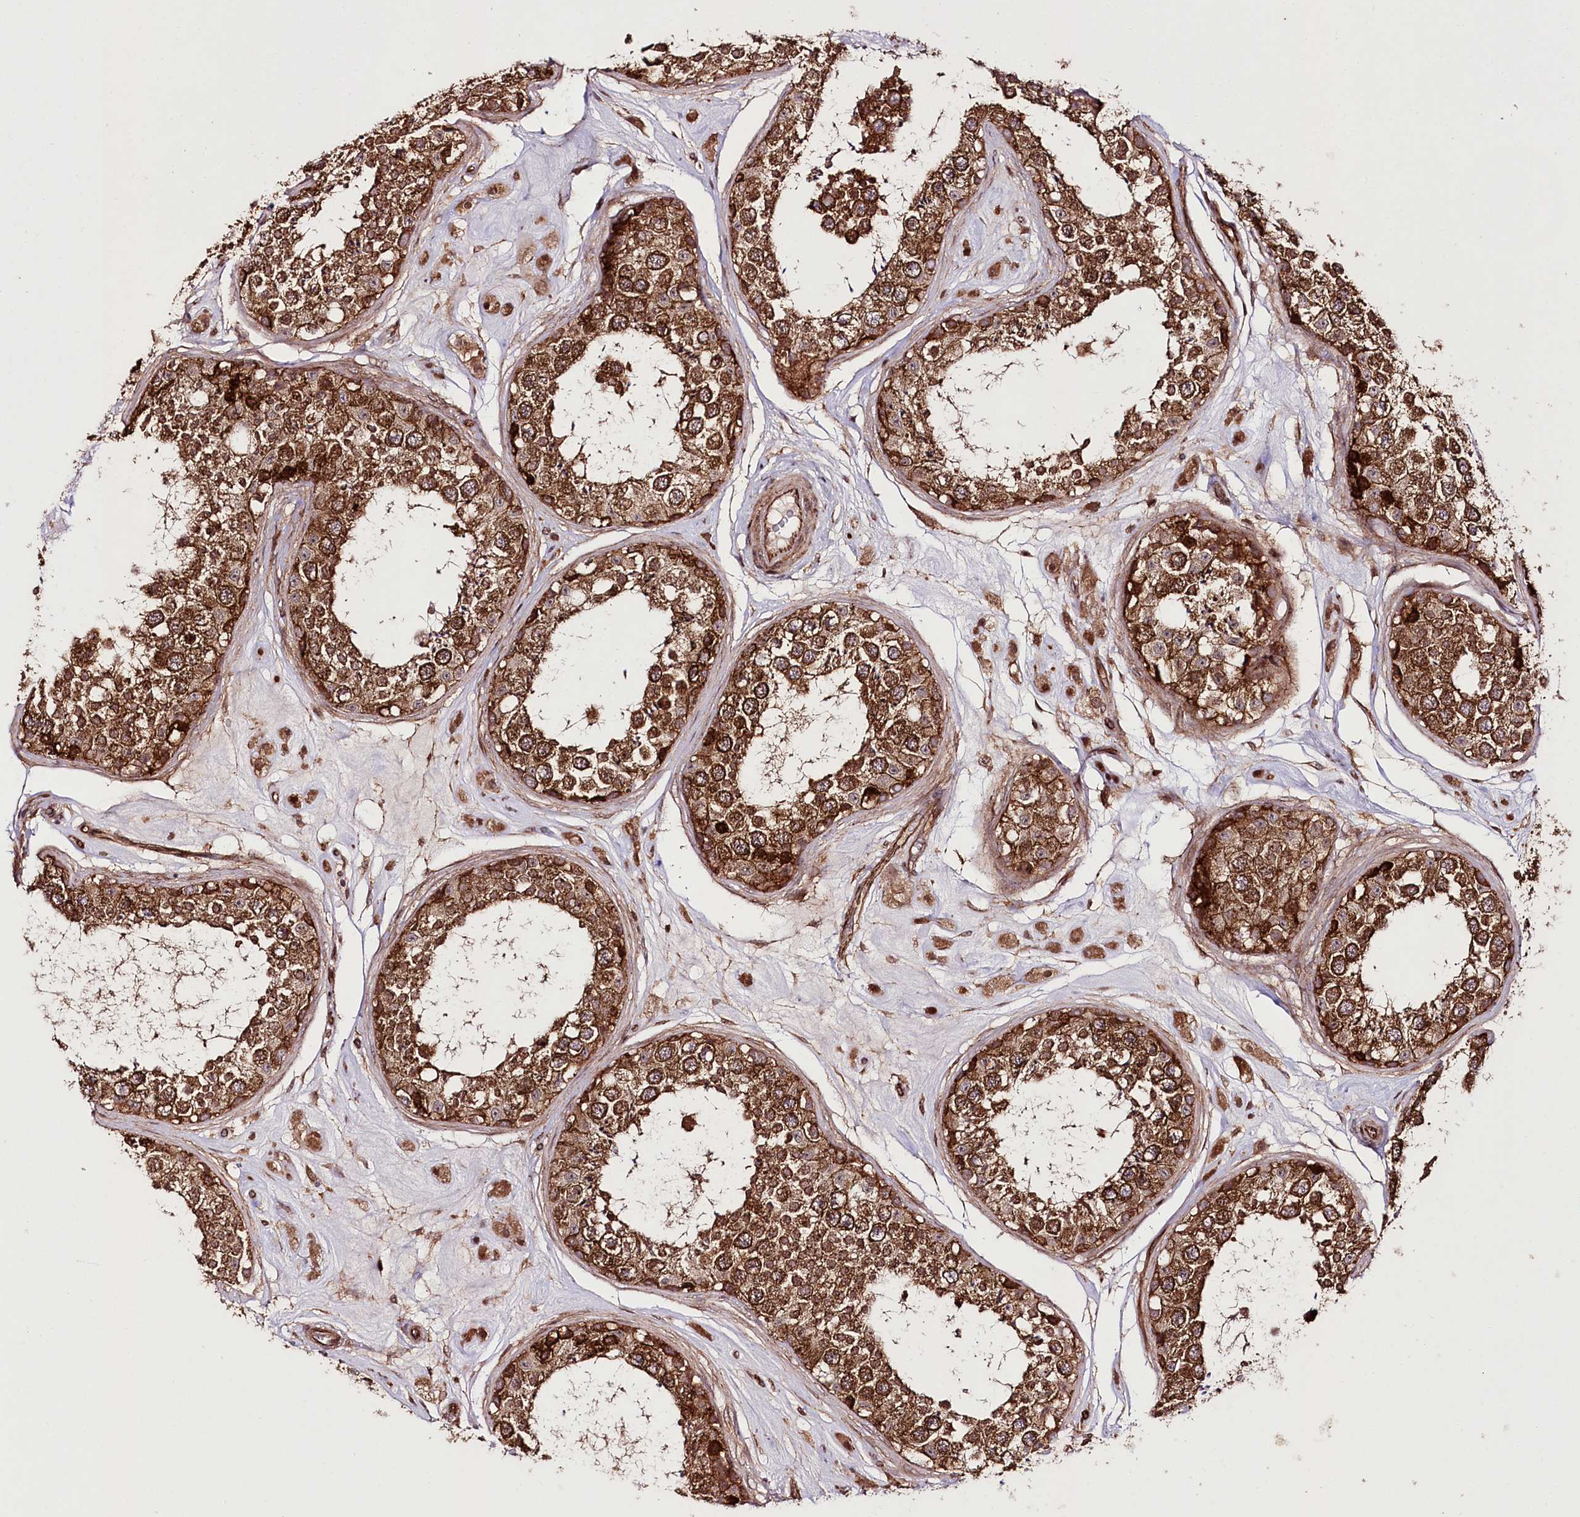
{"staining": {"intensity": "strong", "quantity": ">75%", "location": "cytoplasmic/membranous"}, "tissue": "testis", "cell_type": "Cells in seminiferous ducts", "image_type": "normal", "snomed": [{"axis": "morphology", "description": "Normal tissue, NOS"}, {"axis": "topography", "description": "Testis"}], "caption": "The histopathology image reveals staining of normal testis, revealing strong cytoplasmic/membranous protein positivity (brown color) within cells in seminiferous ducts.", "gene": "DHX29", "patient": {"sex": "male", "age": 25}}